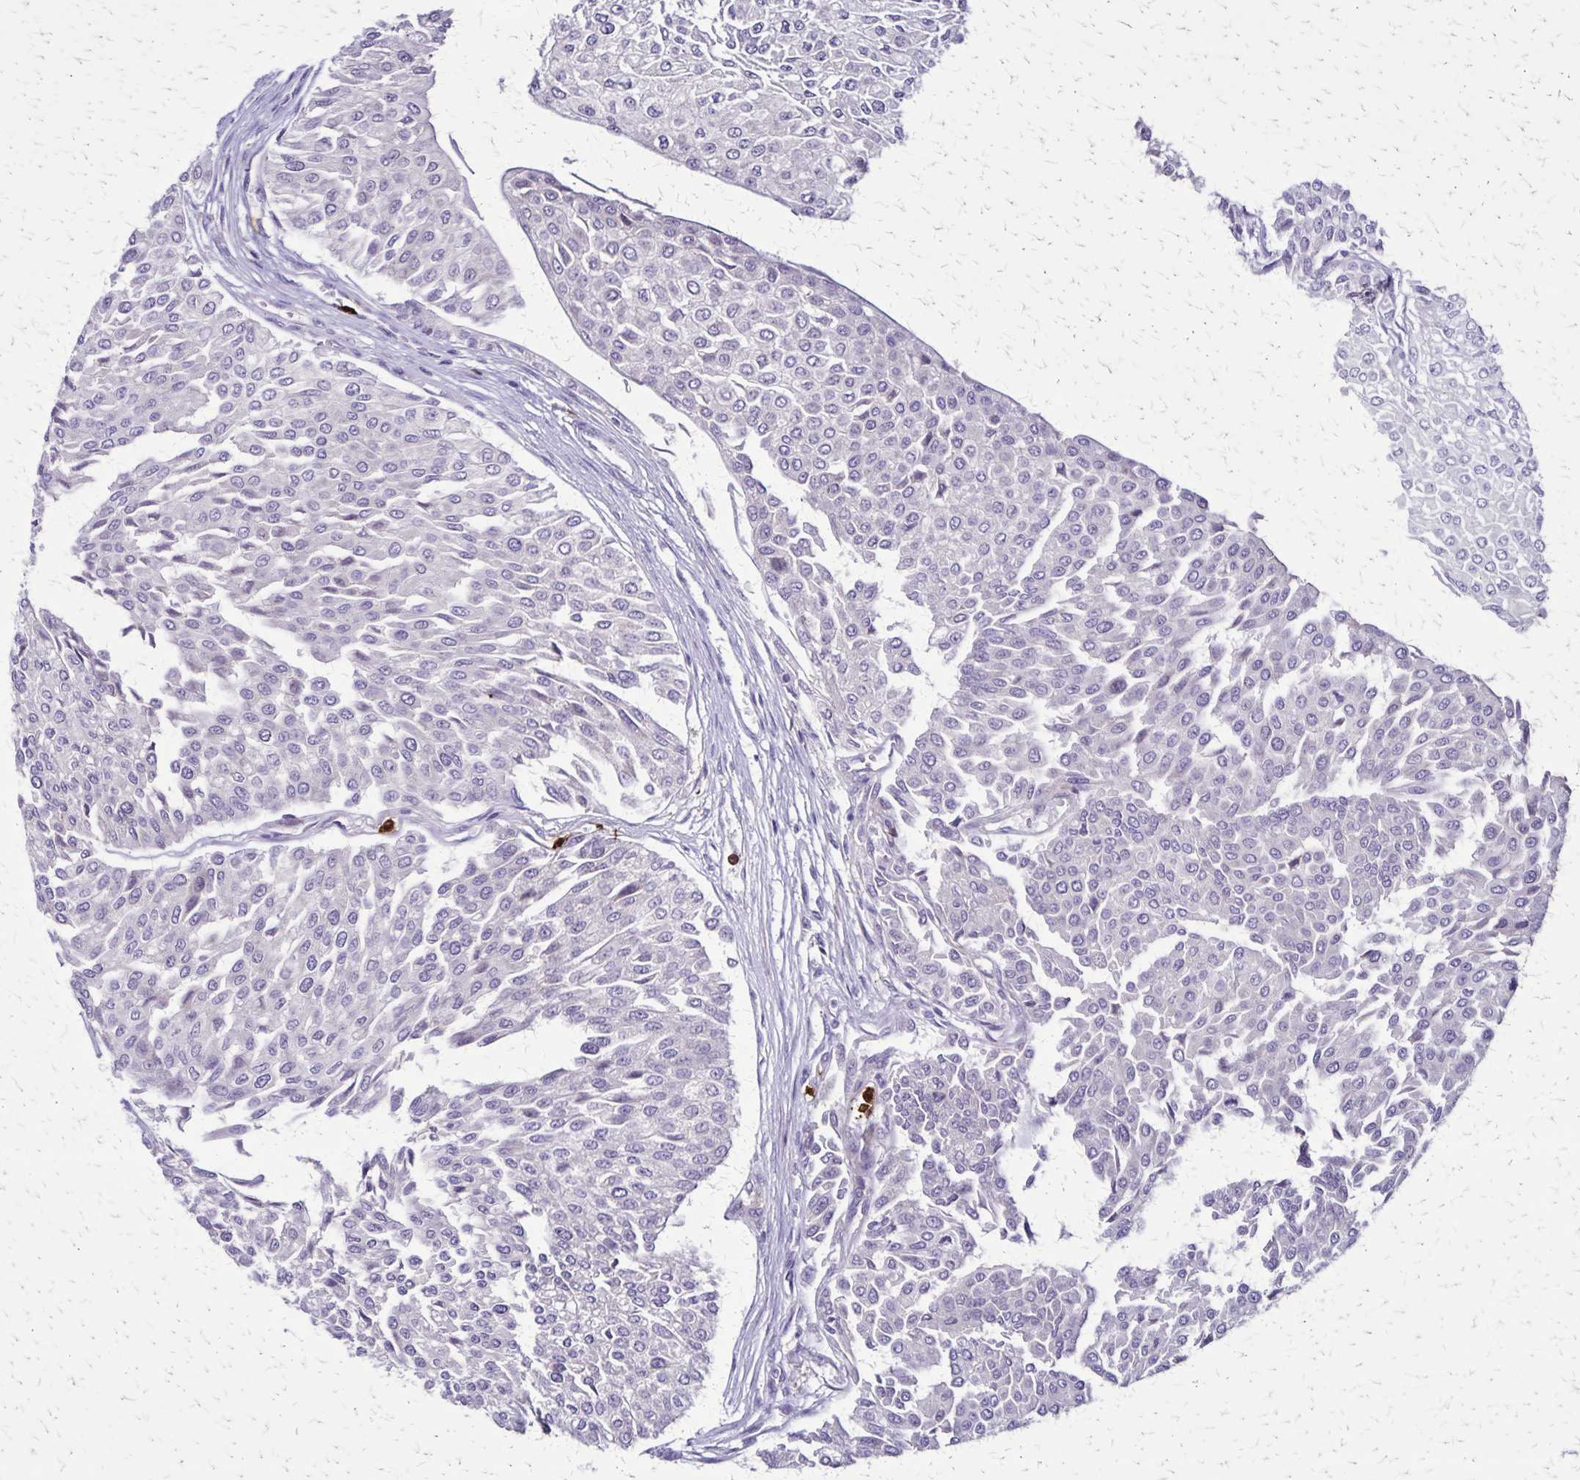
{"staining": {"intensity": "negative", "quantity": "none", "location": "none"}, "tissue": "urothelial cancer", "cell_type": "Tumor cells", "image_type": "cancer", "snomed": [{"axis": "morphology", "description": "Urothelial carcinoma, NOS"}, {"axis": "topography", "description": "Urinary bladder"}], "caption": "DAB (3,3'-diaminobenzidine) immunohistochemical staining of transitional cell carcinoma demonstrates no significant staining in tumor cells. The staining is performed using DAB brown chromogen with nuclei counter-stained in using hematoxylin.", "gene": "ULBP3", "patient": {"sex": "male", "age": 67}}